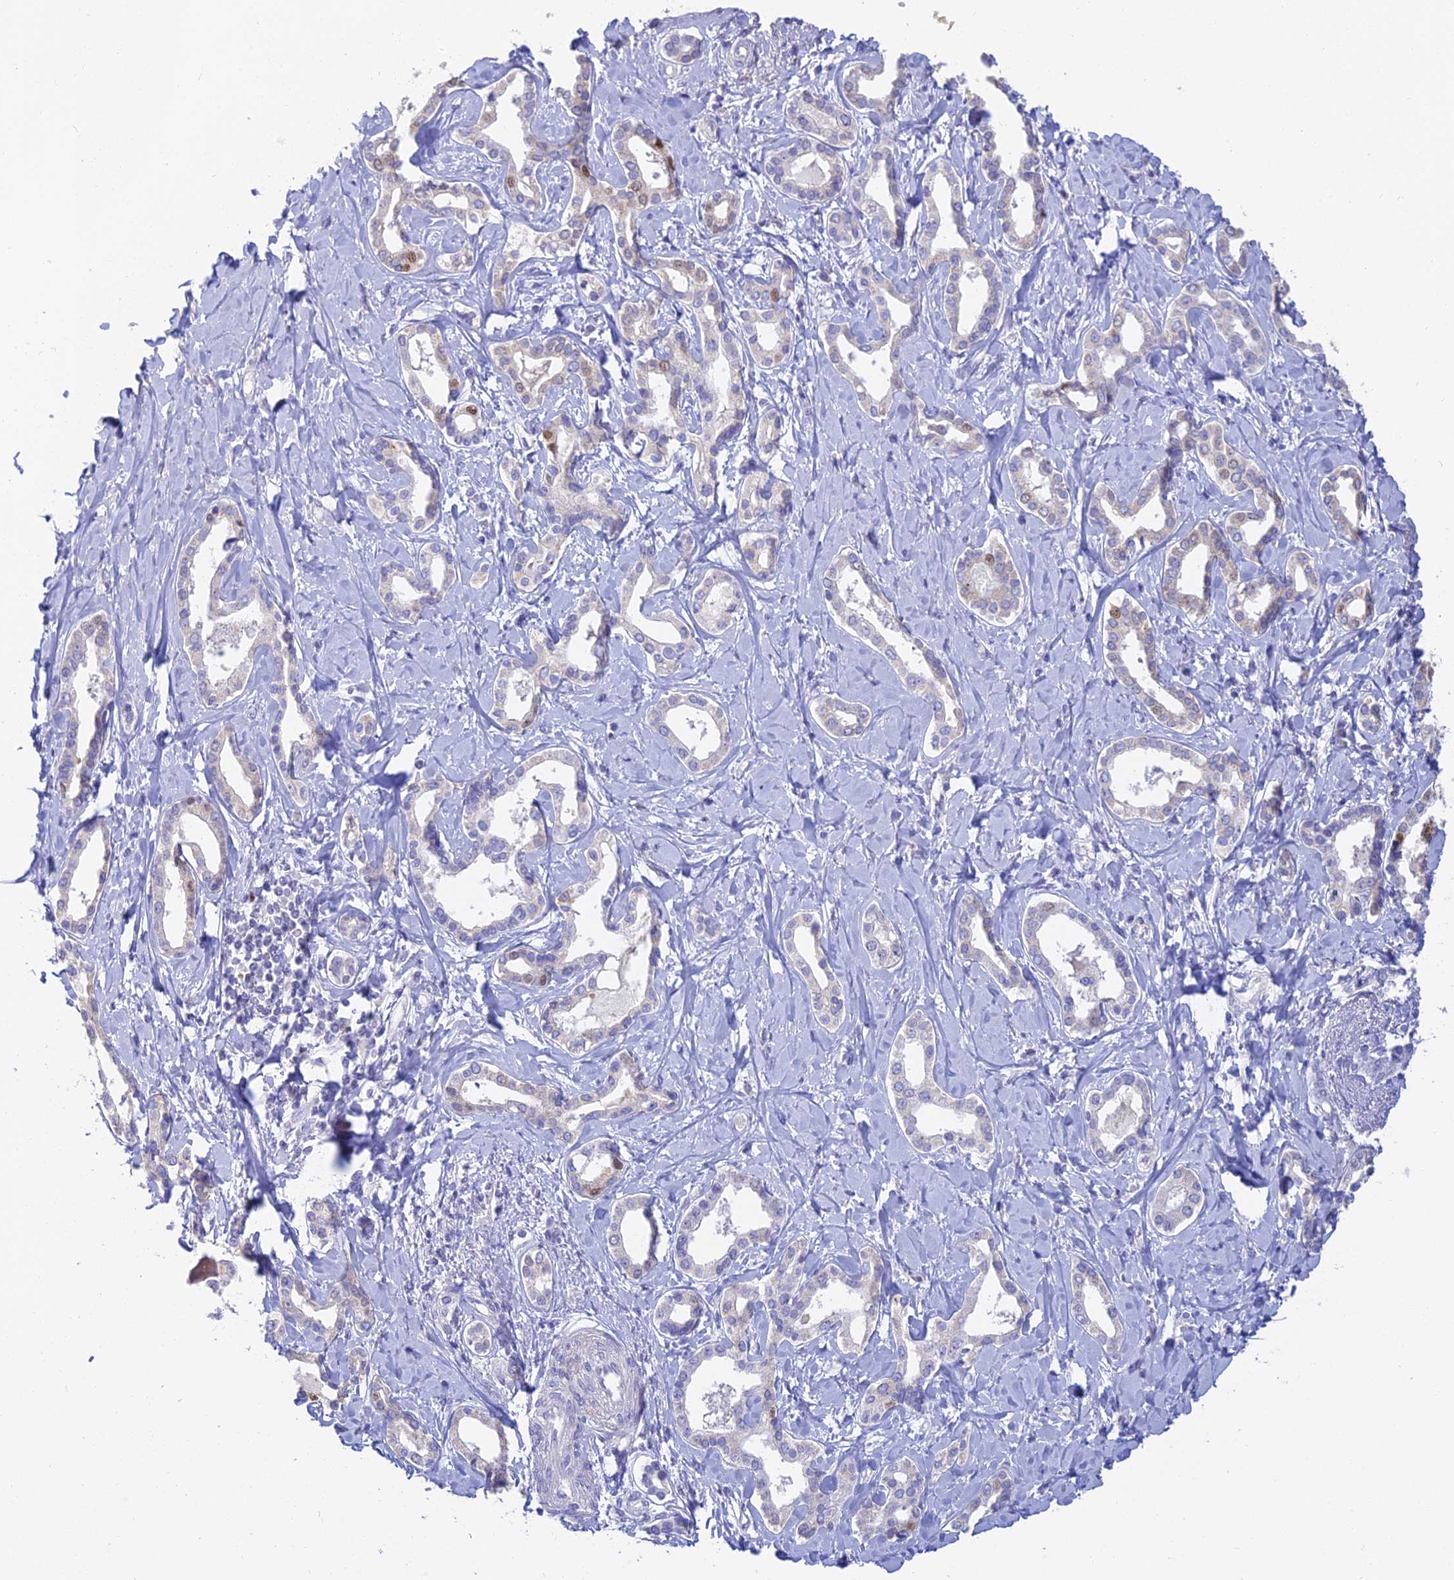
{"staining": {"intensity": "moderate", "quantity": "<25%", "location": "nuclear"}, "tissue": "liver cancer", "cell_type": "Tumor cells", "image_type": "cancer", "snomed": [{"axis": "morphology", "description": "Cholangiocarcinoma"}, {"axis": "topography", "description": "Liver"}], "caption": "DAB immunohistochemical staining of human liver cancer (cholangiocarcinoma) demonstrates moderate nuclear protein positivity in about <25% of tumor cells. (IHC, brightfield microscopy, high magnification).", "gene": "MCM2", "patient": {"sex": "female", "age": 77}}